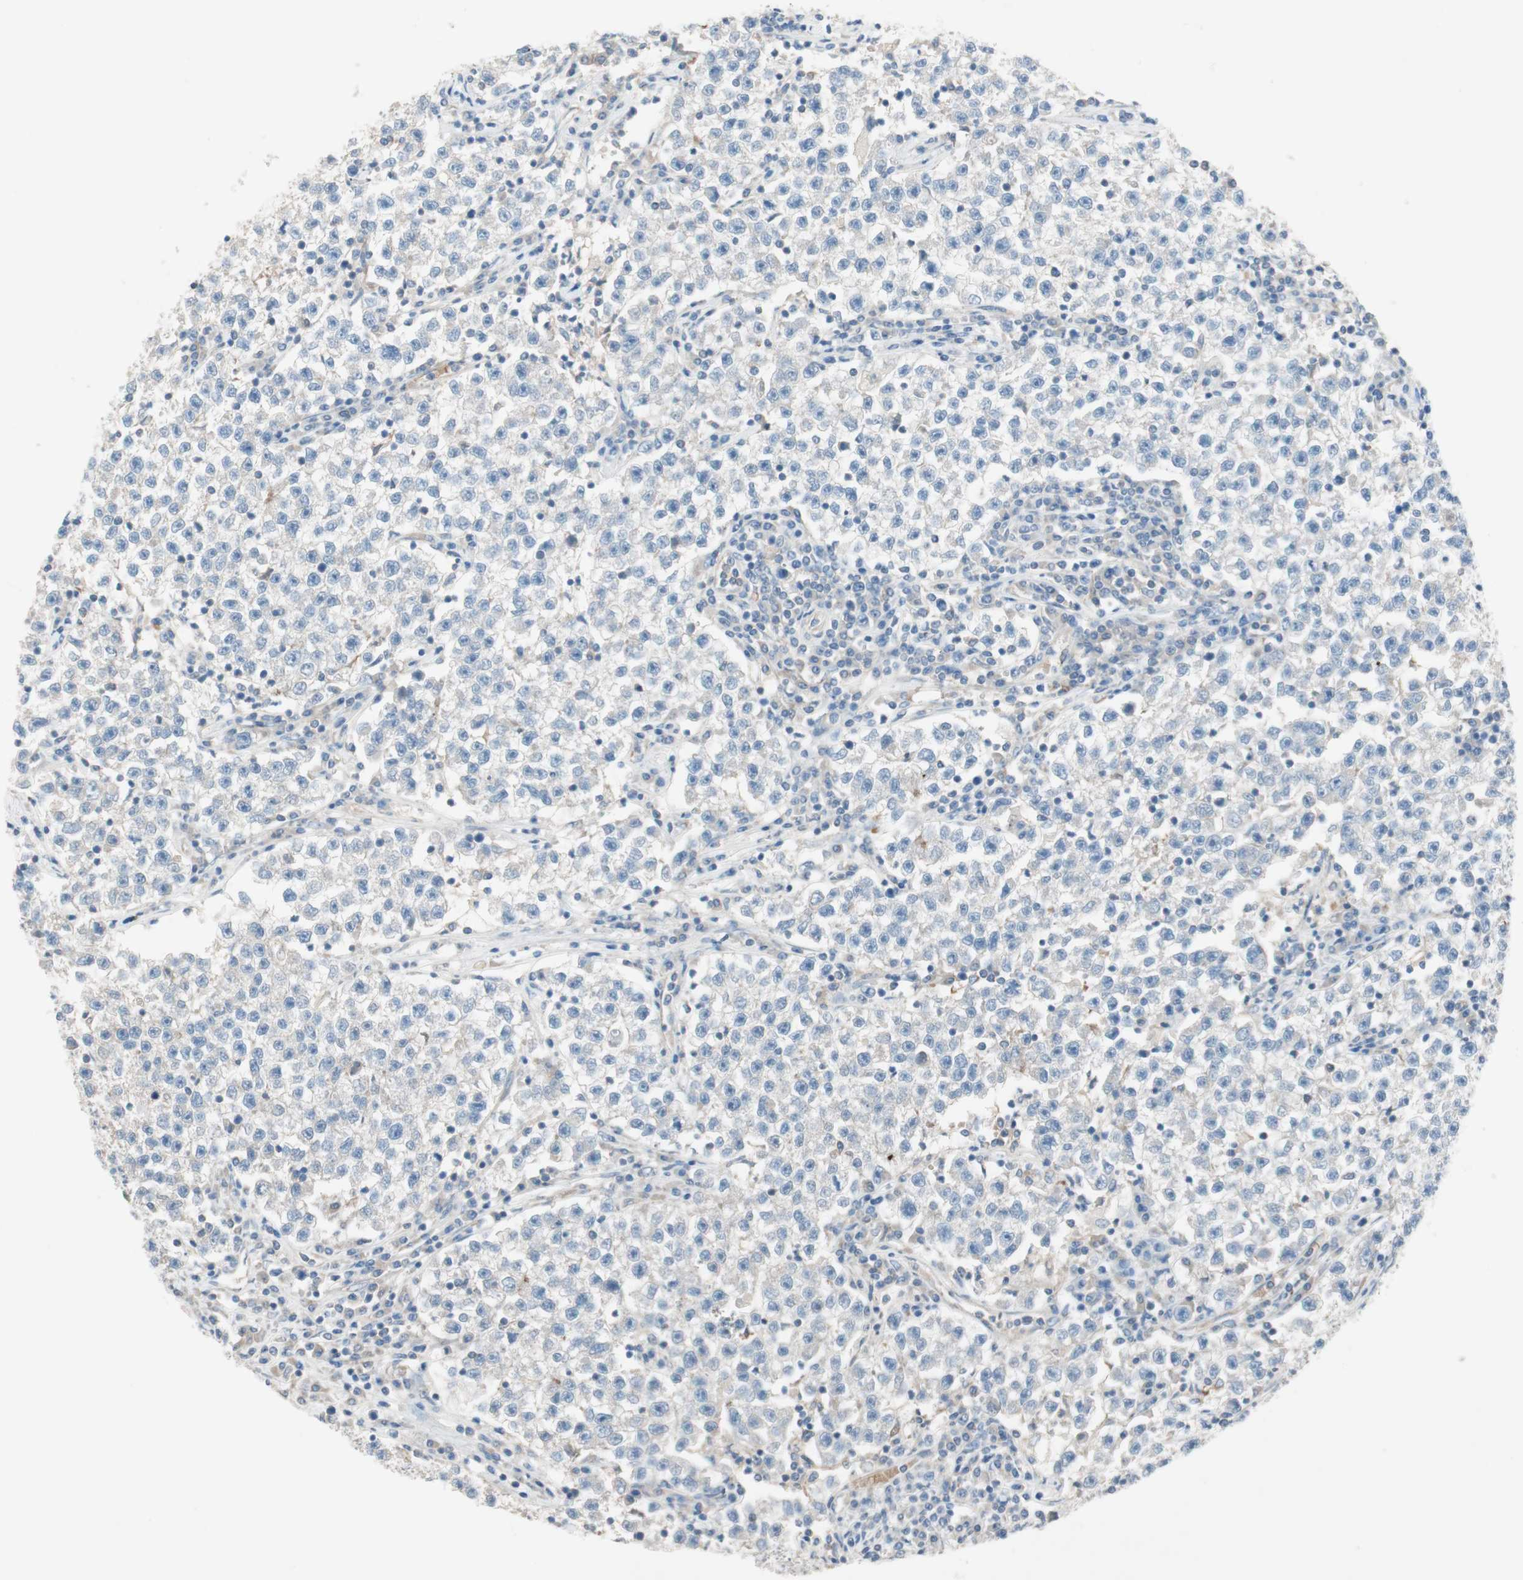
{"staining": {"intensity": "negative", "quantity": "none", "location": "none"}, "tissue": "testis cancer", "cell_type": "Tumor cells", "image_type": "cancer", "snomed": [{"axis": "morphology", "description": "Seminoma, NOS"}, {"axis": "topography", "description": "Testis"}], "caption": "Immunohistochemistry (IHC) histopathology image of testis seminoma stained for a protein (brown), which demonstrates no expression in tumor cells.", "gene": "GLUL", "patient": {"sex": "male", "age": 22}}